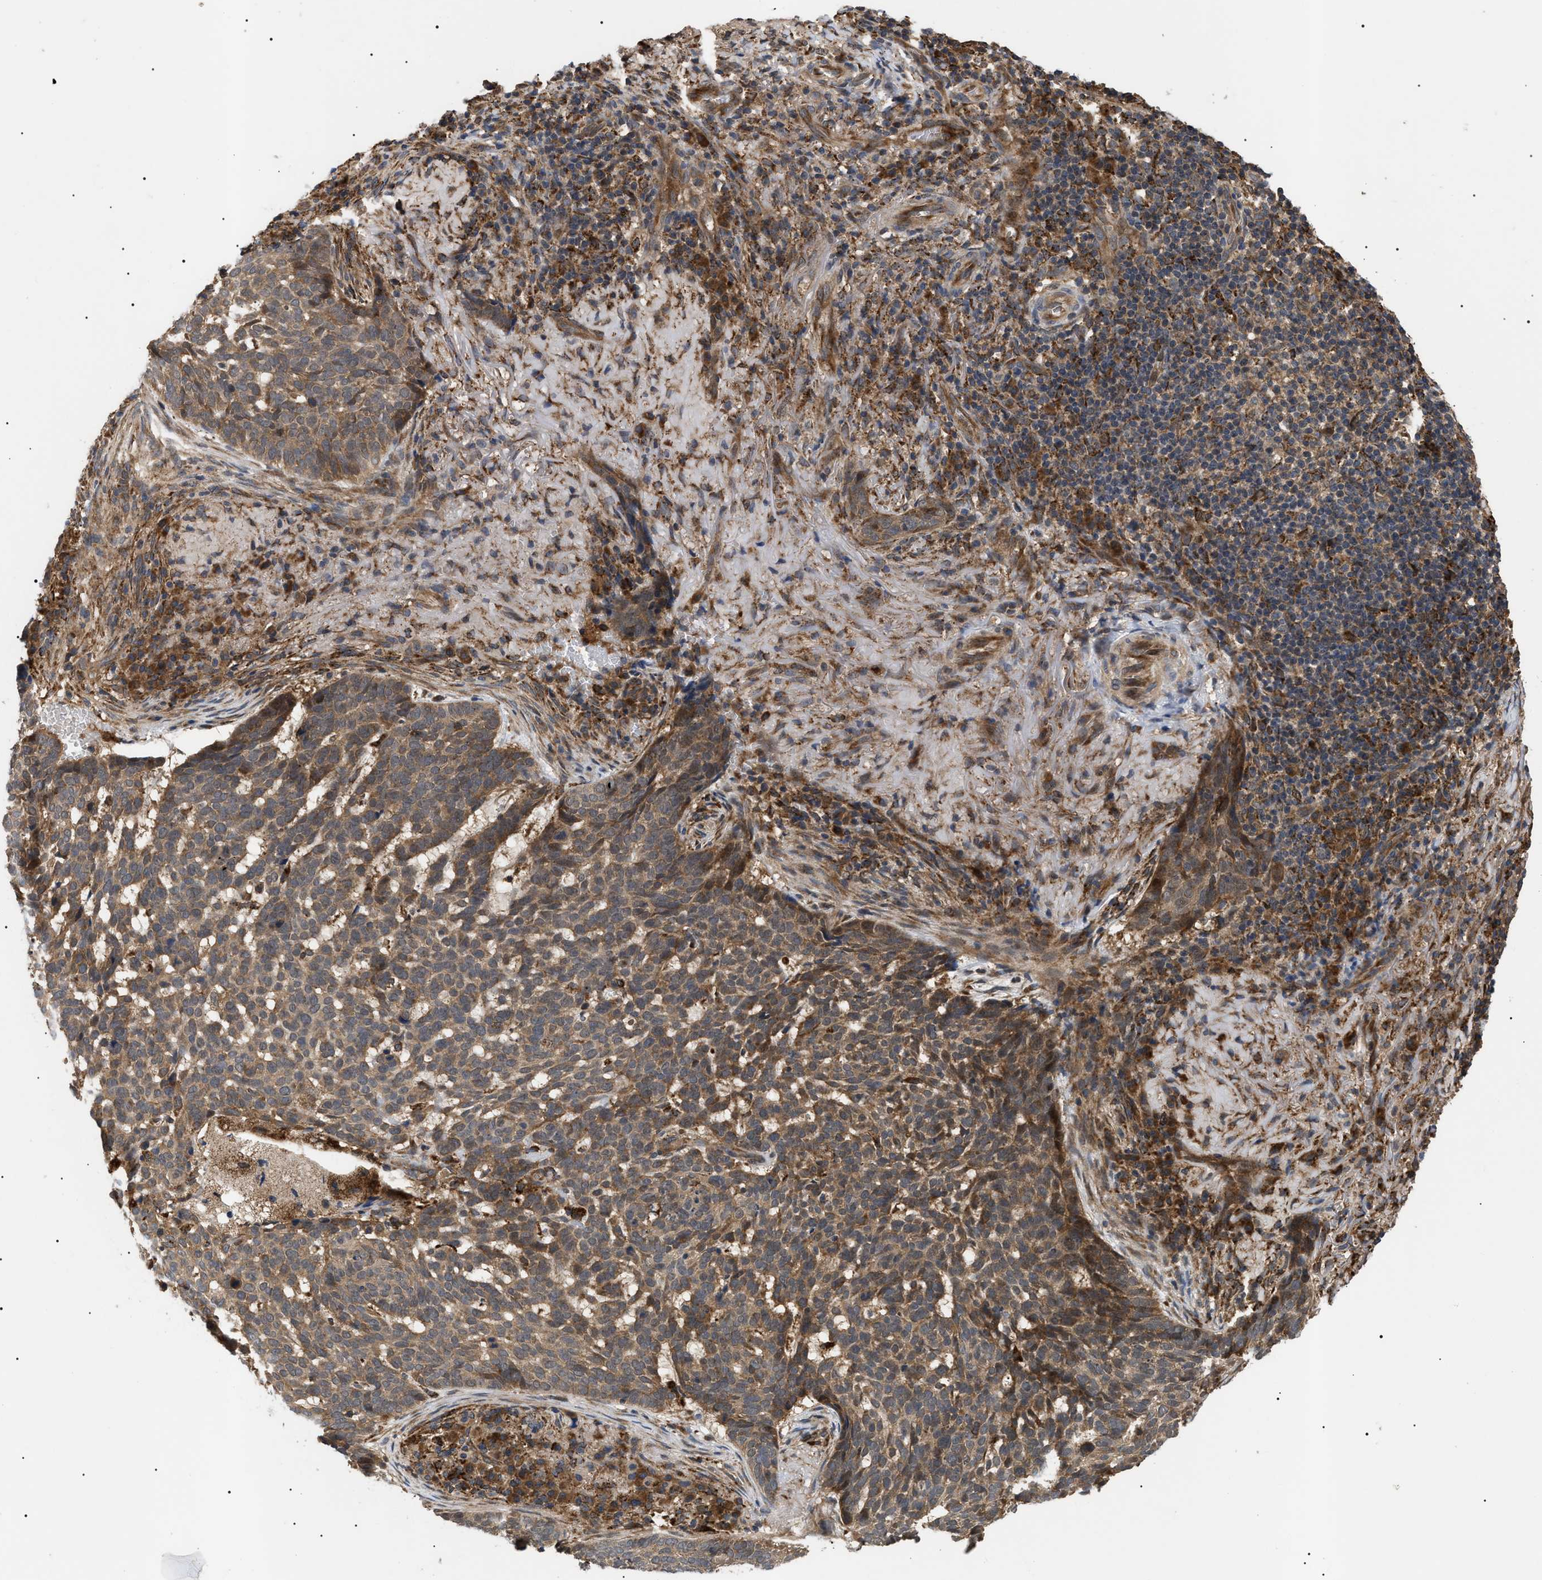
{"staining": {"intensity": "weak", "quantity": ">75%", "location": "cytoplasmic/membranous"}, "tissue": "skin cancer", "cell_type": "Tumor cells", "image_type": "cancer", "snomed": [{"axis": "morphology", "description": "Basal cell carcinoma"}, {"axis": "topography", "description": "Skin"}], "caption": "Skin basal cell carcinoma stained with a brown dye reveals weak cytoplasmic/membranous positive expression in approximately >75% of tumor cells.", "gene": "ASTL", "patient": {"sex": "male", "age": 85}}